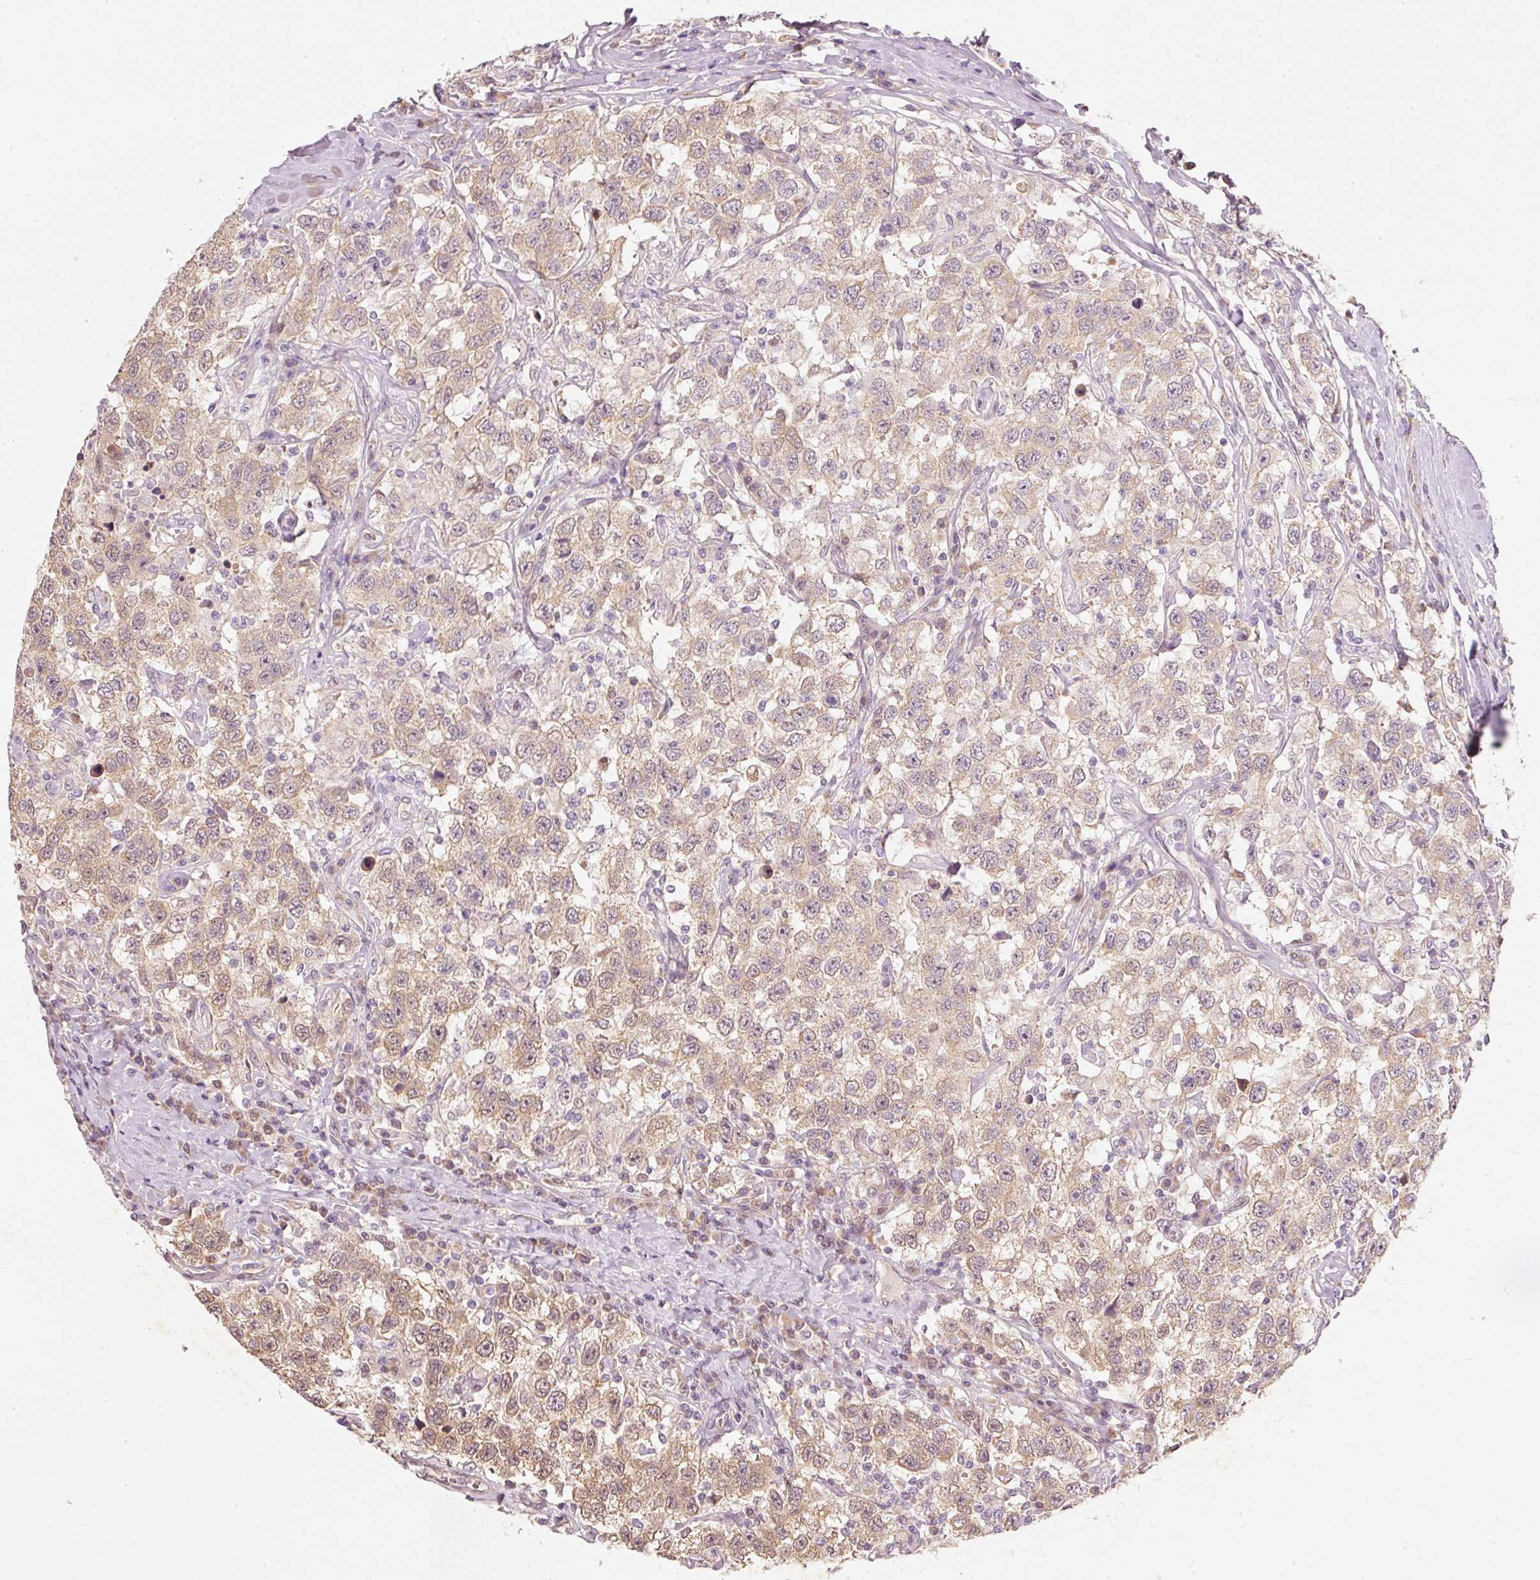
{"staining": {"intensity": "weak", "quantity": ">75%", "location": "cytoplasmic/membranous"}, "tissue": "testis cancer", "cell_type": "Tumor cells", "image_type": "cancer", "snomed": [{"axis": "morphology", "description": "Seminoma, NOS"}, {"axis": "topography", "description": "Testis"}], "caption": "Immunohistochemistry (IHC) staining of testis seminoma, which shows low levels of weak cytoplasmic/membranous staining in approximately >75% of tumor cells indicating weak cytoplasmic/membranous protein staining. The staining was performed using DAB (3,3'-diaminobenzidine) (brown) for protein detection and nuclei were counterstained in hematoxylin (blue).", "gene": "RGL2", "patient": {"sex": "male", "age": 41}}